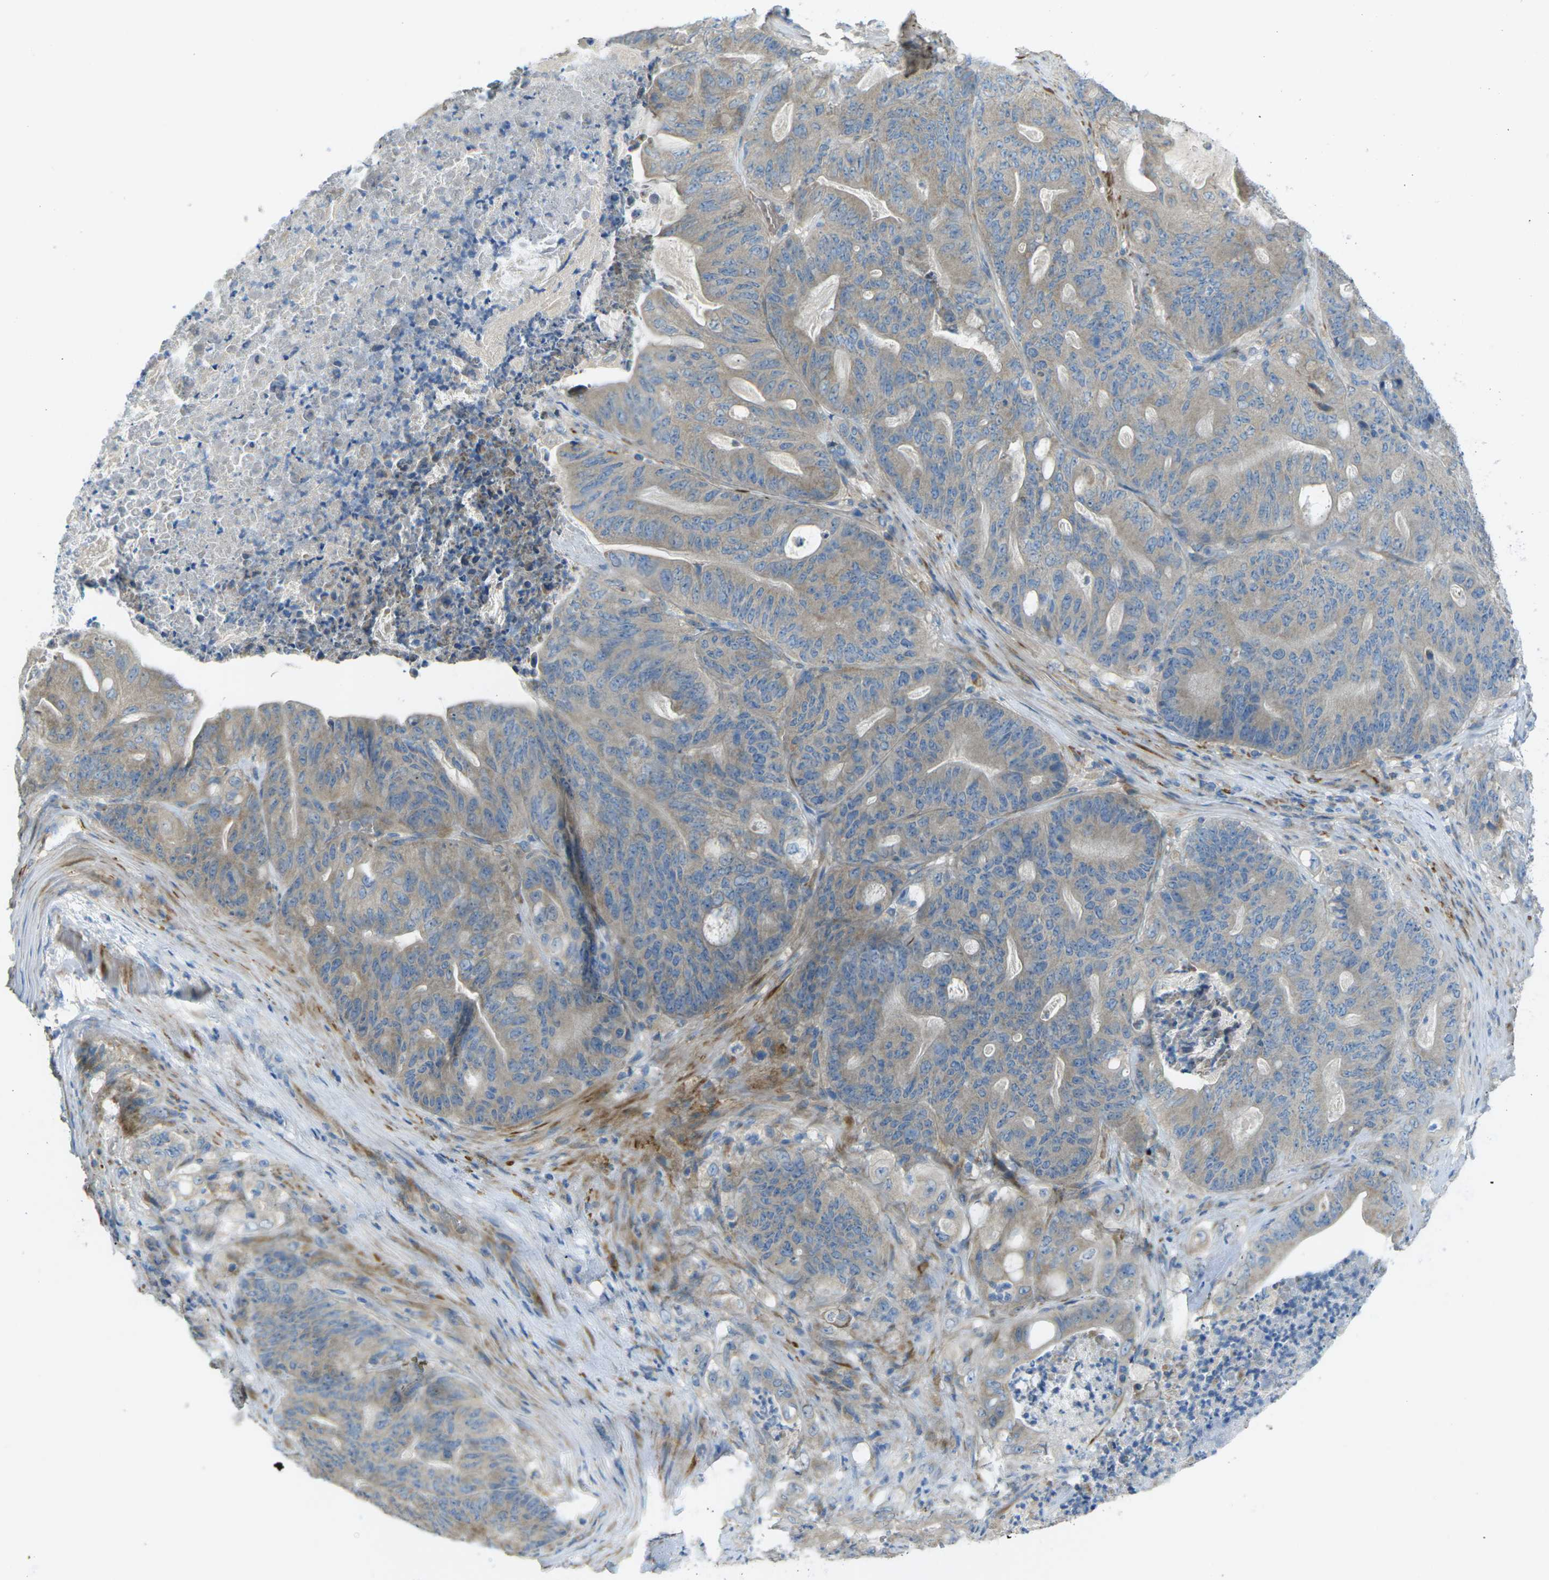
{"staining": {"intensity": "weak", "quantity": ">75%", "location": "cytoplasmic/membranous"}, "tissue": "stomach cancer", "cell_type": "Tumor cells", "image_type": "cancer", "snomed": [{"axis": "morphology", "description": "Adenocarcinoma, NOS"}, {"axis": "topography", "description": "Stomach"}], "caption": "Protein staining displays weak cytoplasmic/membranous expression in about >75% of tumor cells in stomach adenocarcinoma.", "gene": "MYLK4", "patient": {"sex": "female", "age": 73}}